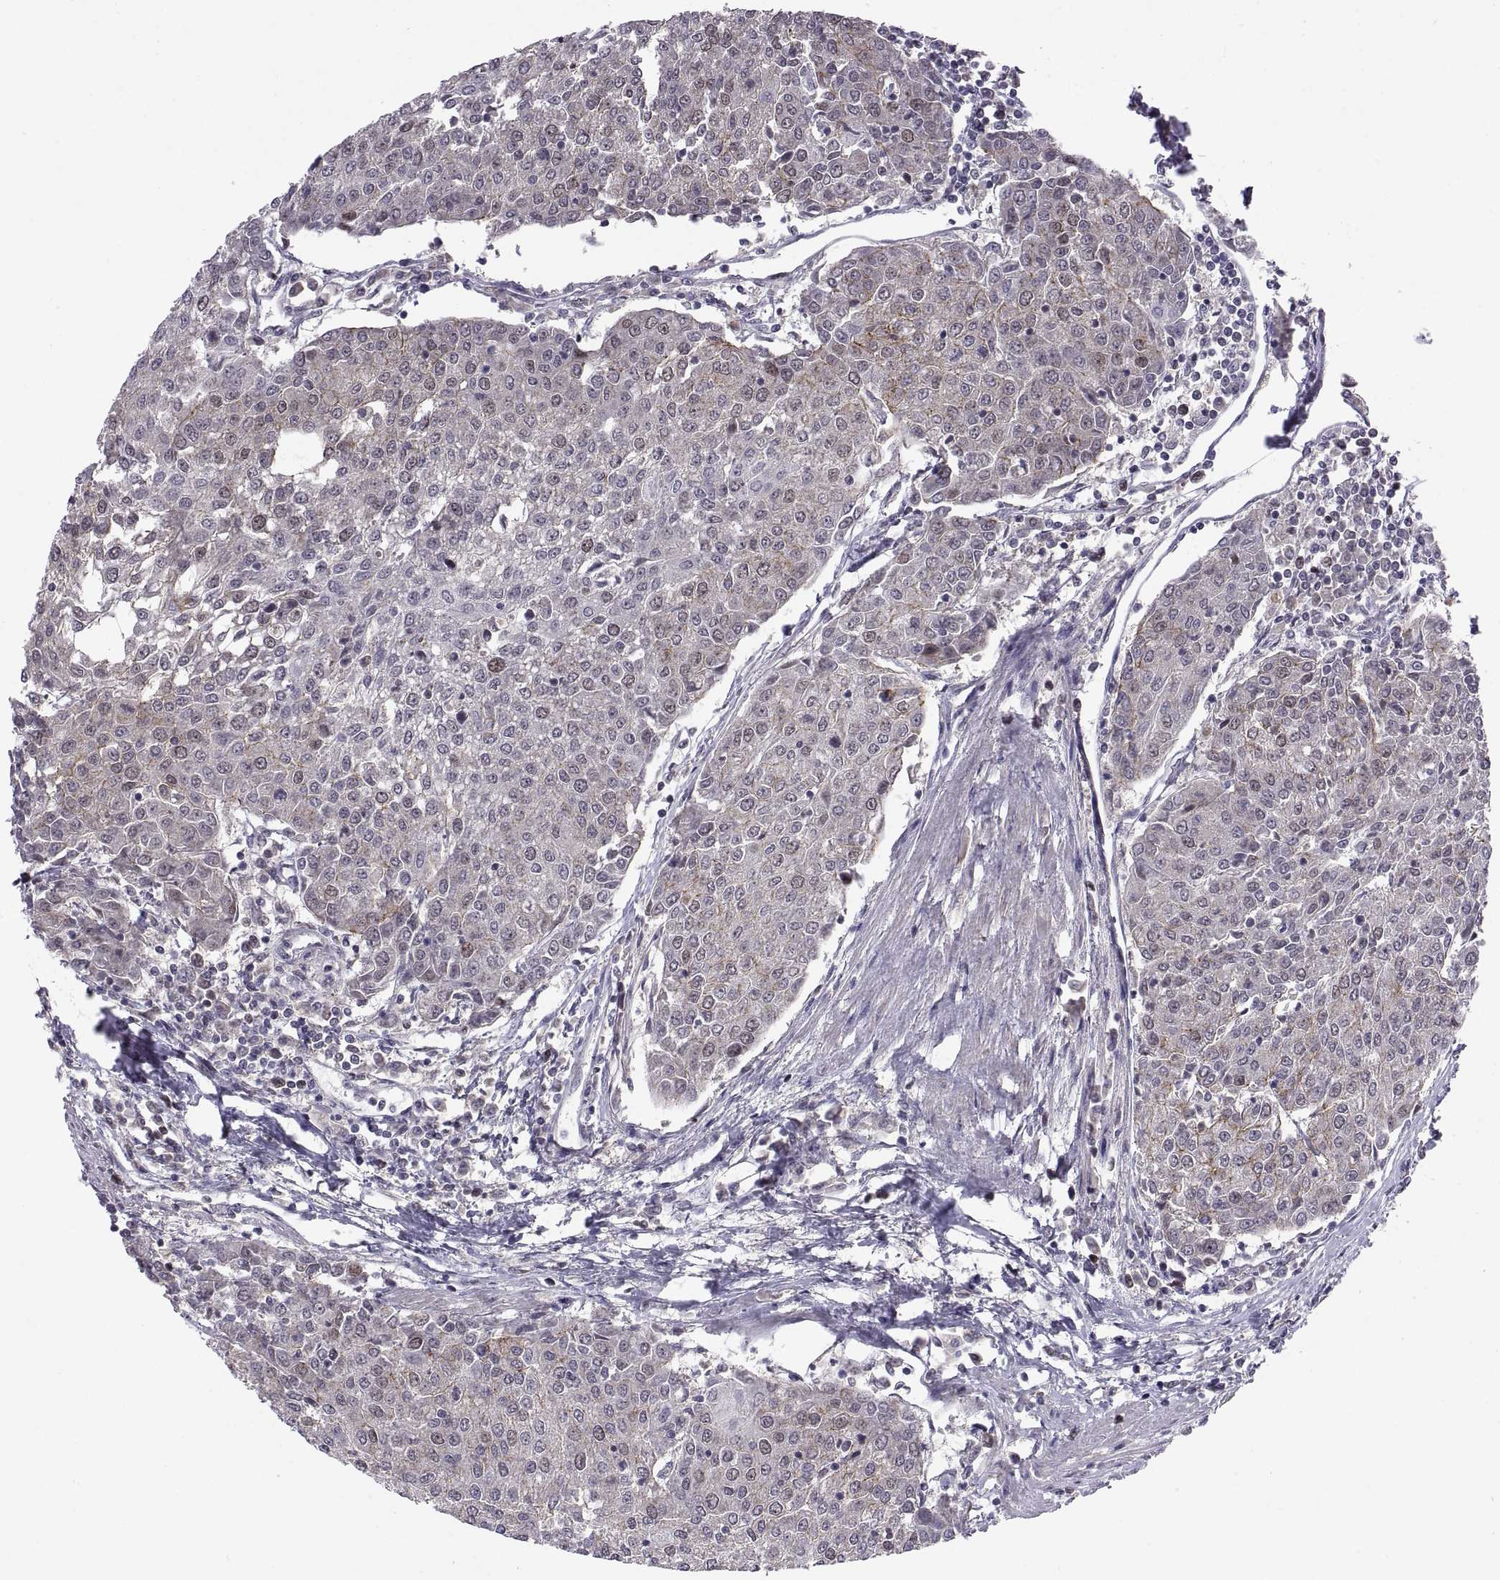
{"staining": {"intensity": "negative", "quantity": "none", "location": "none"}, "tissue": "urothelial cancer", "cell_type": "Tumor cells", "image_type": "cancer", "snomed": [{"axis": "morphology", "description": "Urothelial carcinoma, High grade"}, {"axis": "topography", "description": "Urinary bladder"}], "caption": "The photomicrograph exhibits no staining of tumor cells in urothelial cancer.", "gene": "CHFR", "patient": {"sex": "female", "age": 85}}